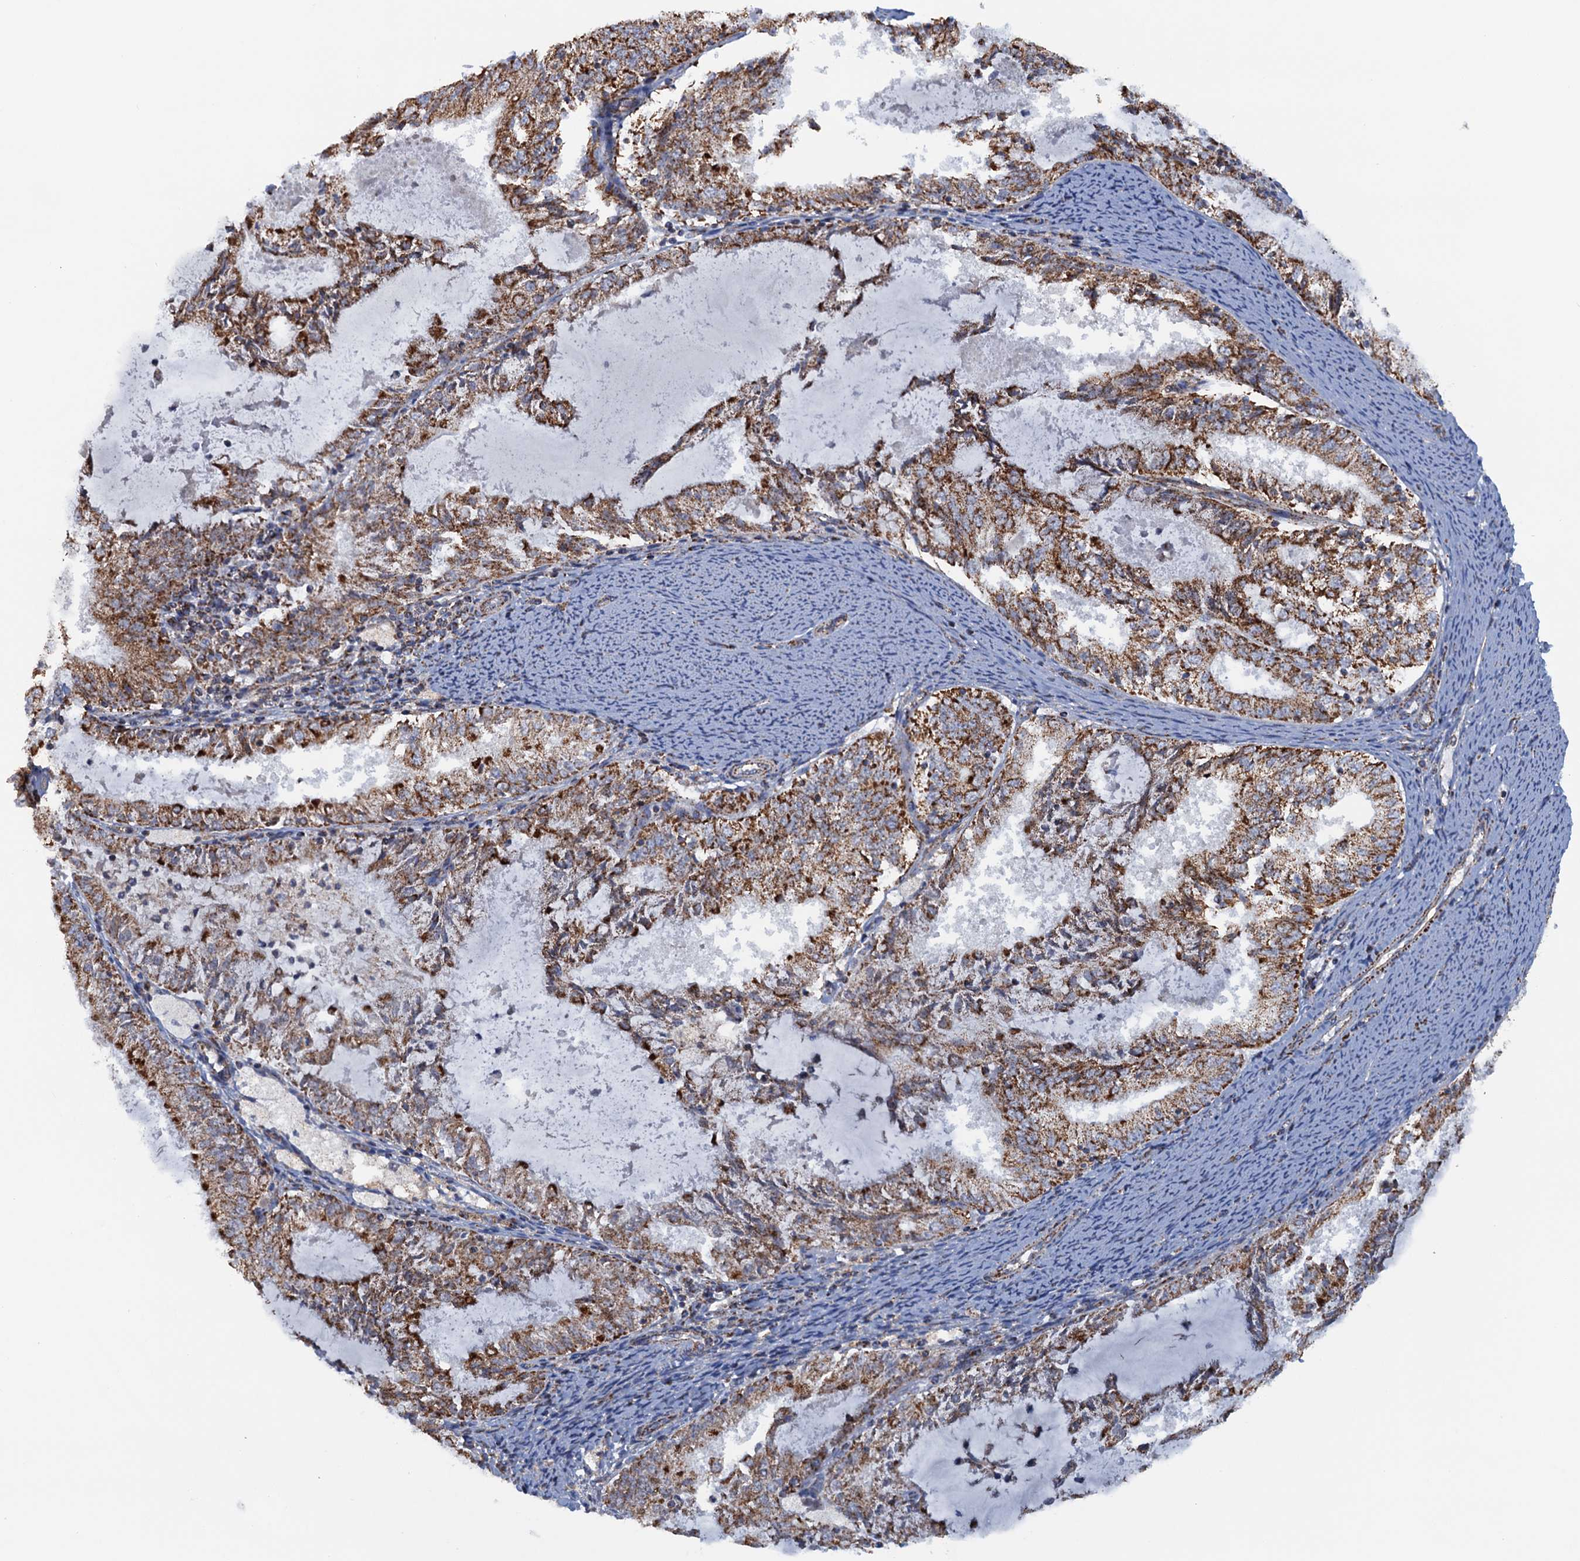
{"staining": {"intensity": "strong", "quantity": ">75%", "location": "cytoplasmic/membranous"}, "tissue": "endometrial cancer", "cell_type": "Tumor cells", "image_type": "cancer", "snomed": [{"axis": "morphology", "description": "Adenocarcinoma, NOS"}, {"axis": "topography", "description": "Endometrium"}], "caption": "Immunohistochemical staining of human endometrial cancer (adenocarcinoma) reveals high levels of strong cytoplasmic/membranous protein positivity in about >75% of tumor cells. (DAB (3,3'-diaminobenzidine) IHC, brown staining for protein, blue staining for nuclei).", "gene": "GTPBP3", "patient": {"sex": "female", "age": 57}}